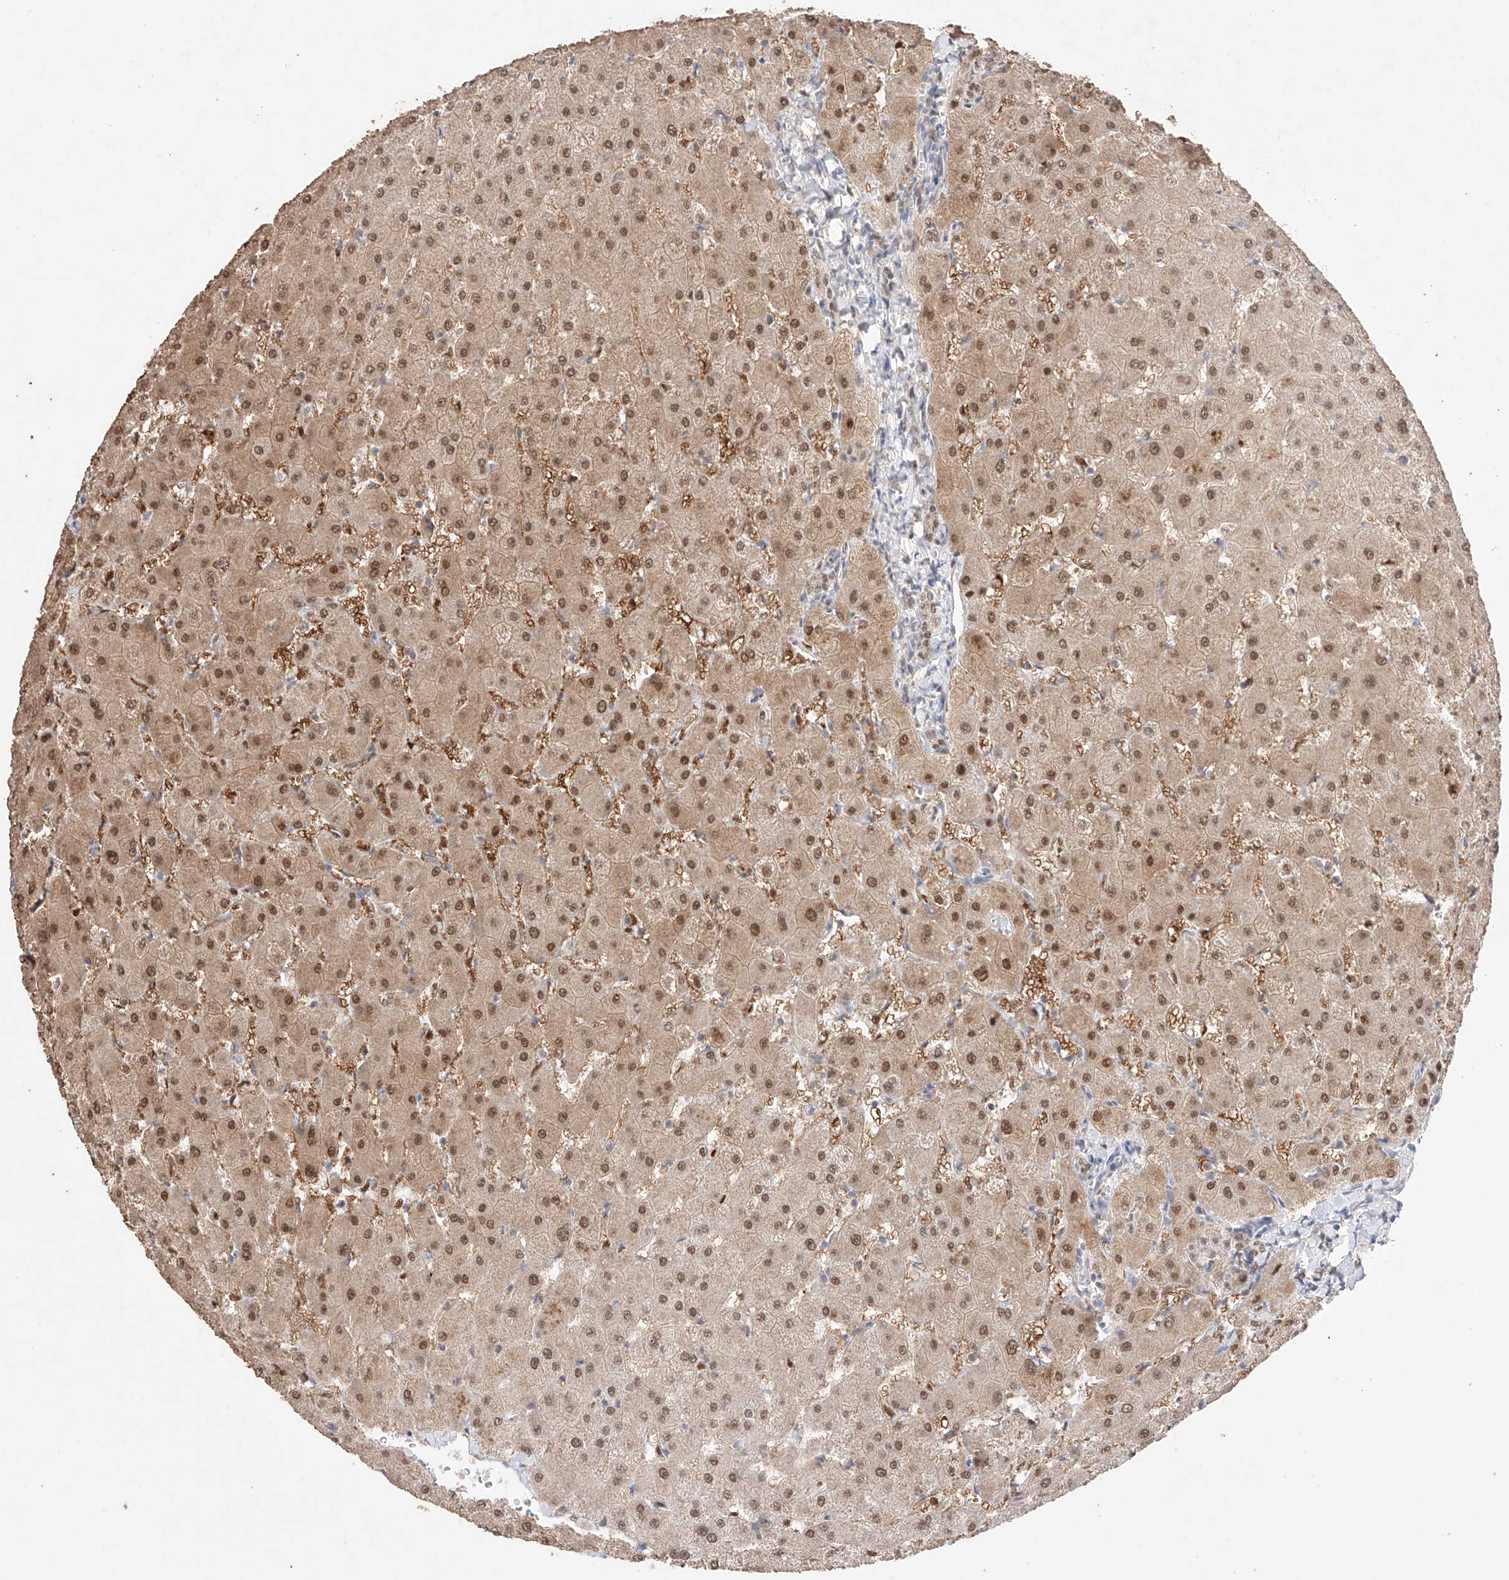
{"staining": {"intensity": "weak", "quantity": ">75%", "location": "cytoplasmic/membranous,nuclear"}, "tissue": "liver", "cell_type": "Cholangiocytes", "image_type": "normal", "snomed": [{"axis": "morphology", "description": "Normal tissue, NOS"}, {"axis": "topography", "description": "Liver"}], "caption": "Cholangiocytes display low levels of weak cytoplasmic/membranous,nuclear expression in about >75% of cells in normal human liver. The staining was performed using DAB (3,3'-diaminobenzidine), with brown indicating positive protein expression. Nuclei are stained blue with hematoxylin.", "gene": "APIP", "patient": {"sex": "female", "age": 63}}